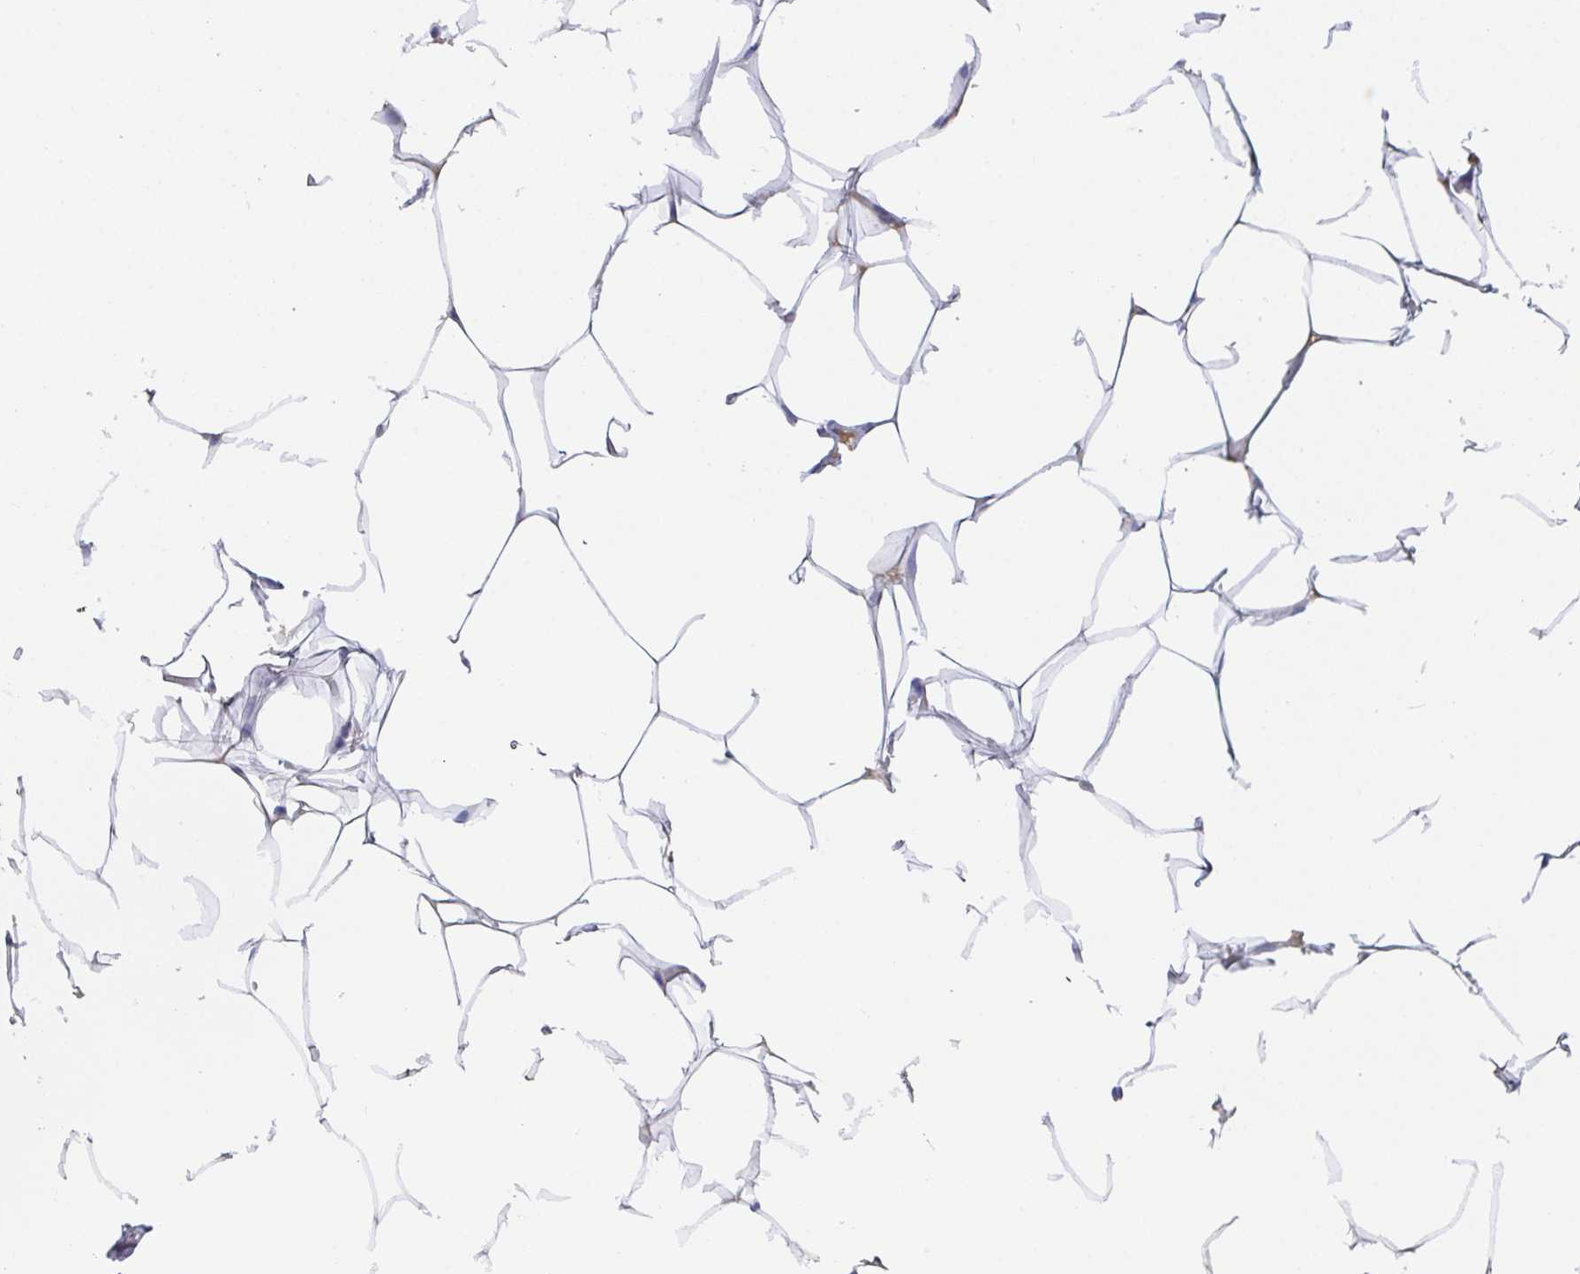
{"staining": {"intensity": "negative", "quantity": "none", "location": "none"}, "tissue": "breast", "cell_type": "Adipocytes", "image_type": "normal", "snomed": [{"axis": "morphology", "description": "Normal tissue, NOS"}, {"axis": "topography", "description": "Breast"}], "caption": "DAB (3,3'-diaminobenzidine) immunohistochemical staining of benign breast displays no significant positivity in adipocytes.", "gene": "ANO5", "patient": {"sex": "female", "age": 27}}